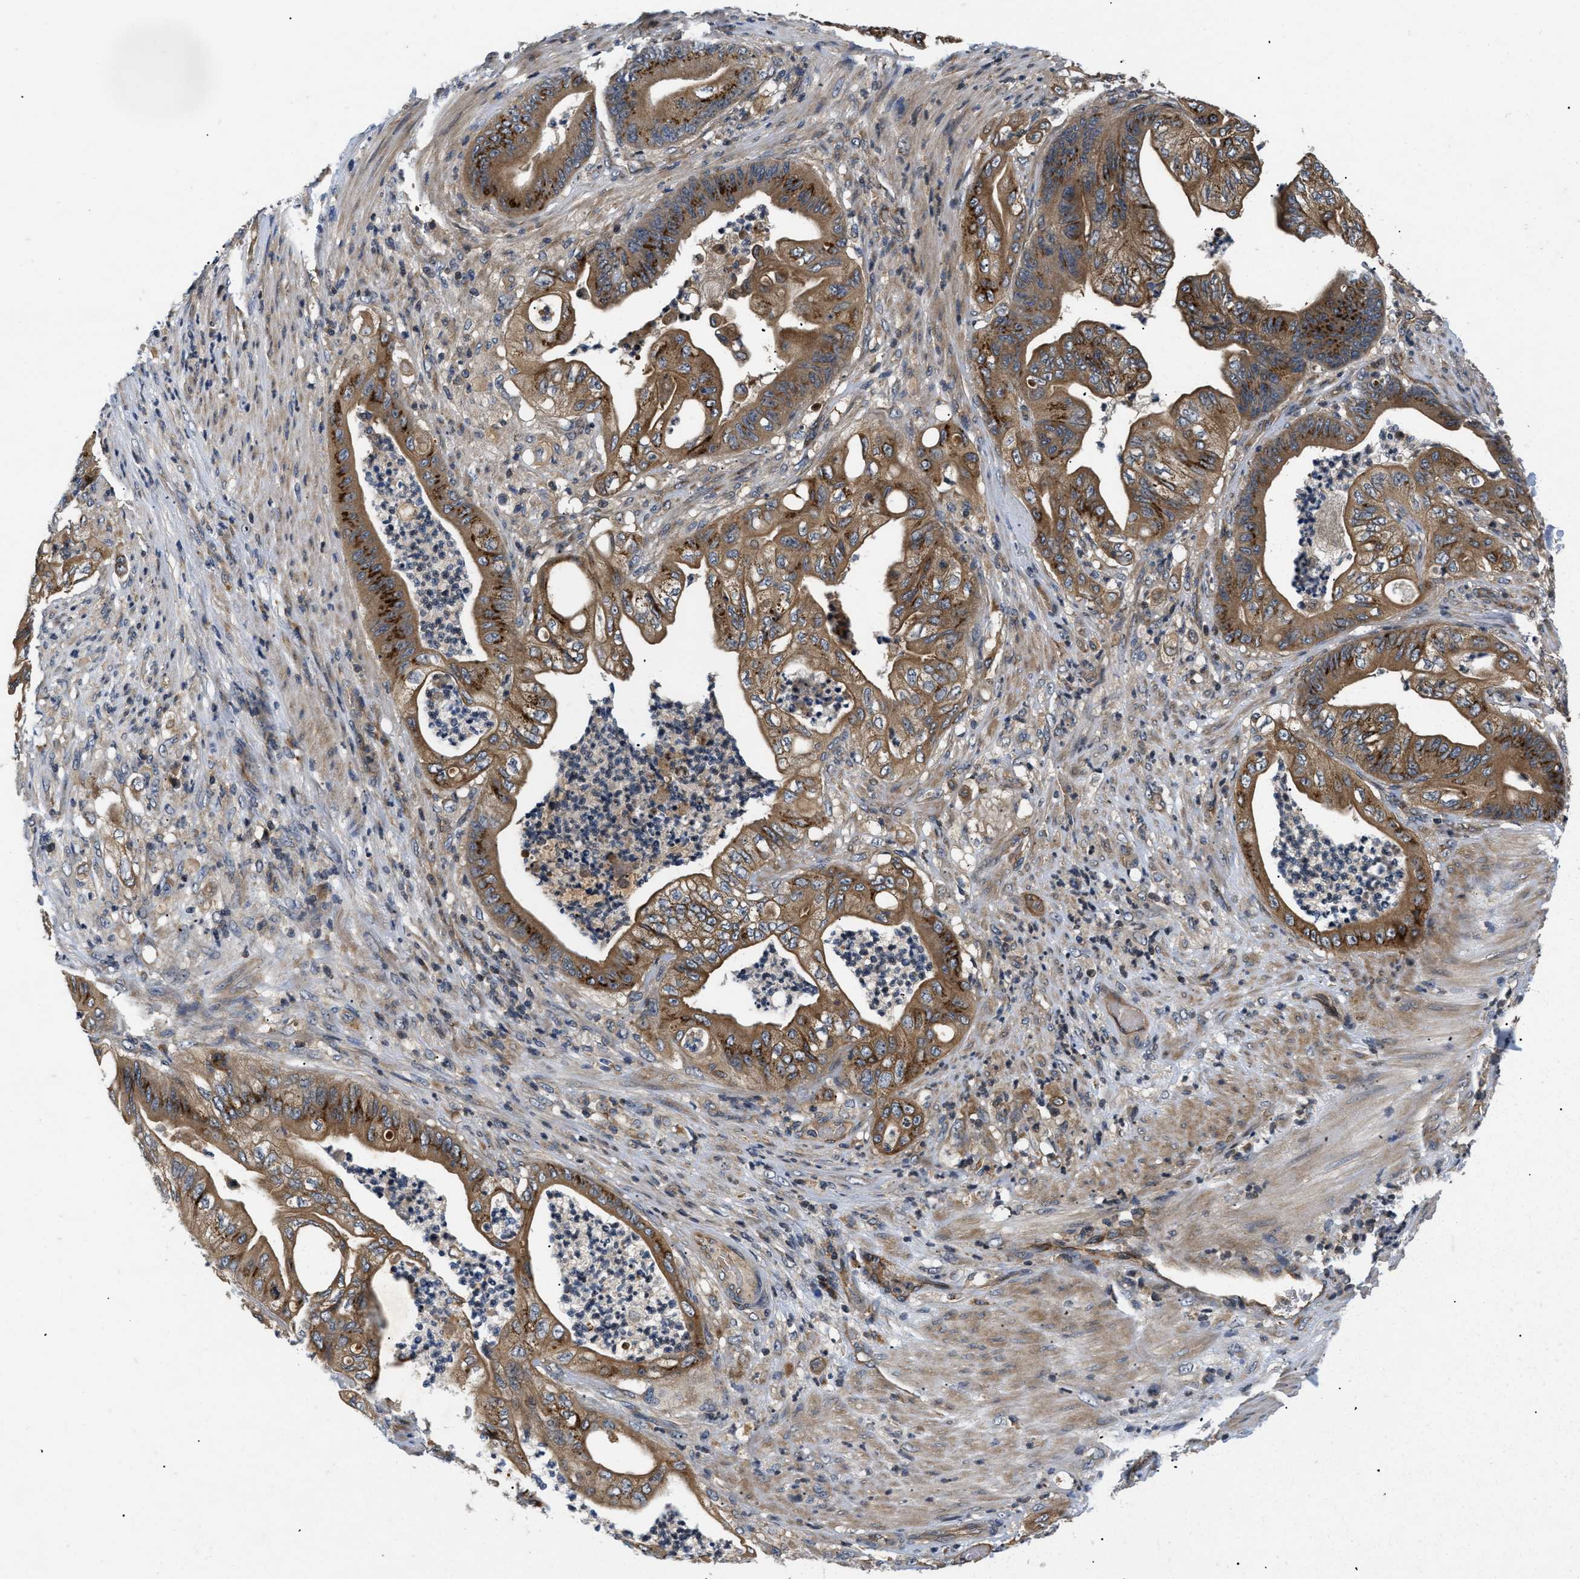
{"staining": {"intensity": "strong", "quantity": ">75%", "location": "cytoplasmic/membranous"}, "tissue": "stomach cancer", "cell_type": "Tumor cells", "image_type": "cancer", "snomed": [{"axis": "morphology", "description": "Adenocarcinoma, NOS"}, {"axis": "topography", "description": "Stomach"}], "caption": "Human stomach cancer (adenocarcinoma) stained with a protein marker reveals strong staining in tumor cells.", "gene": "HMGCR", "patient": {"sex": "female", "age": 73}}